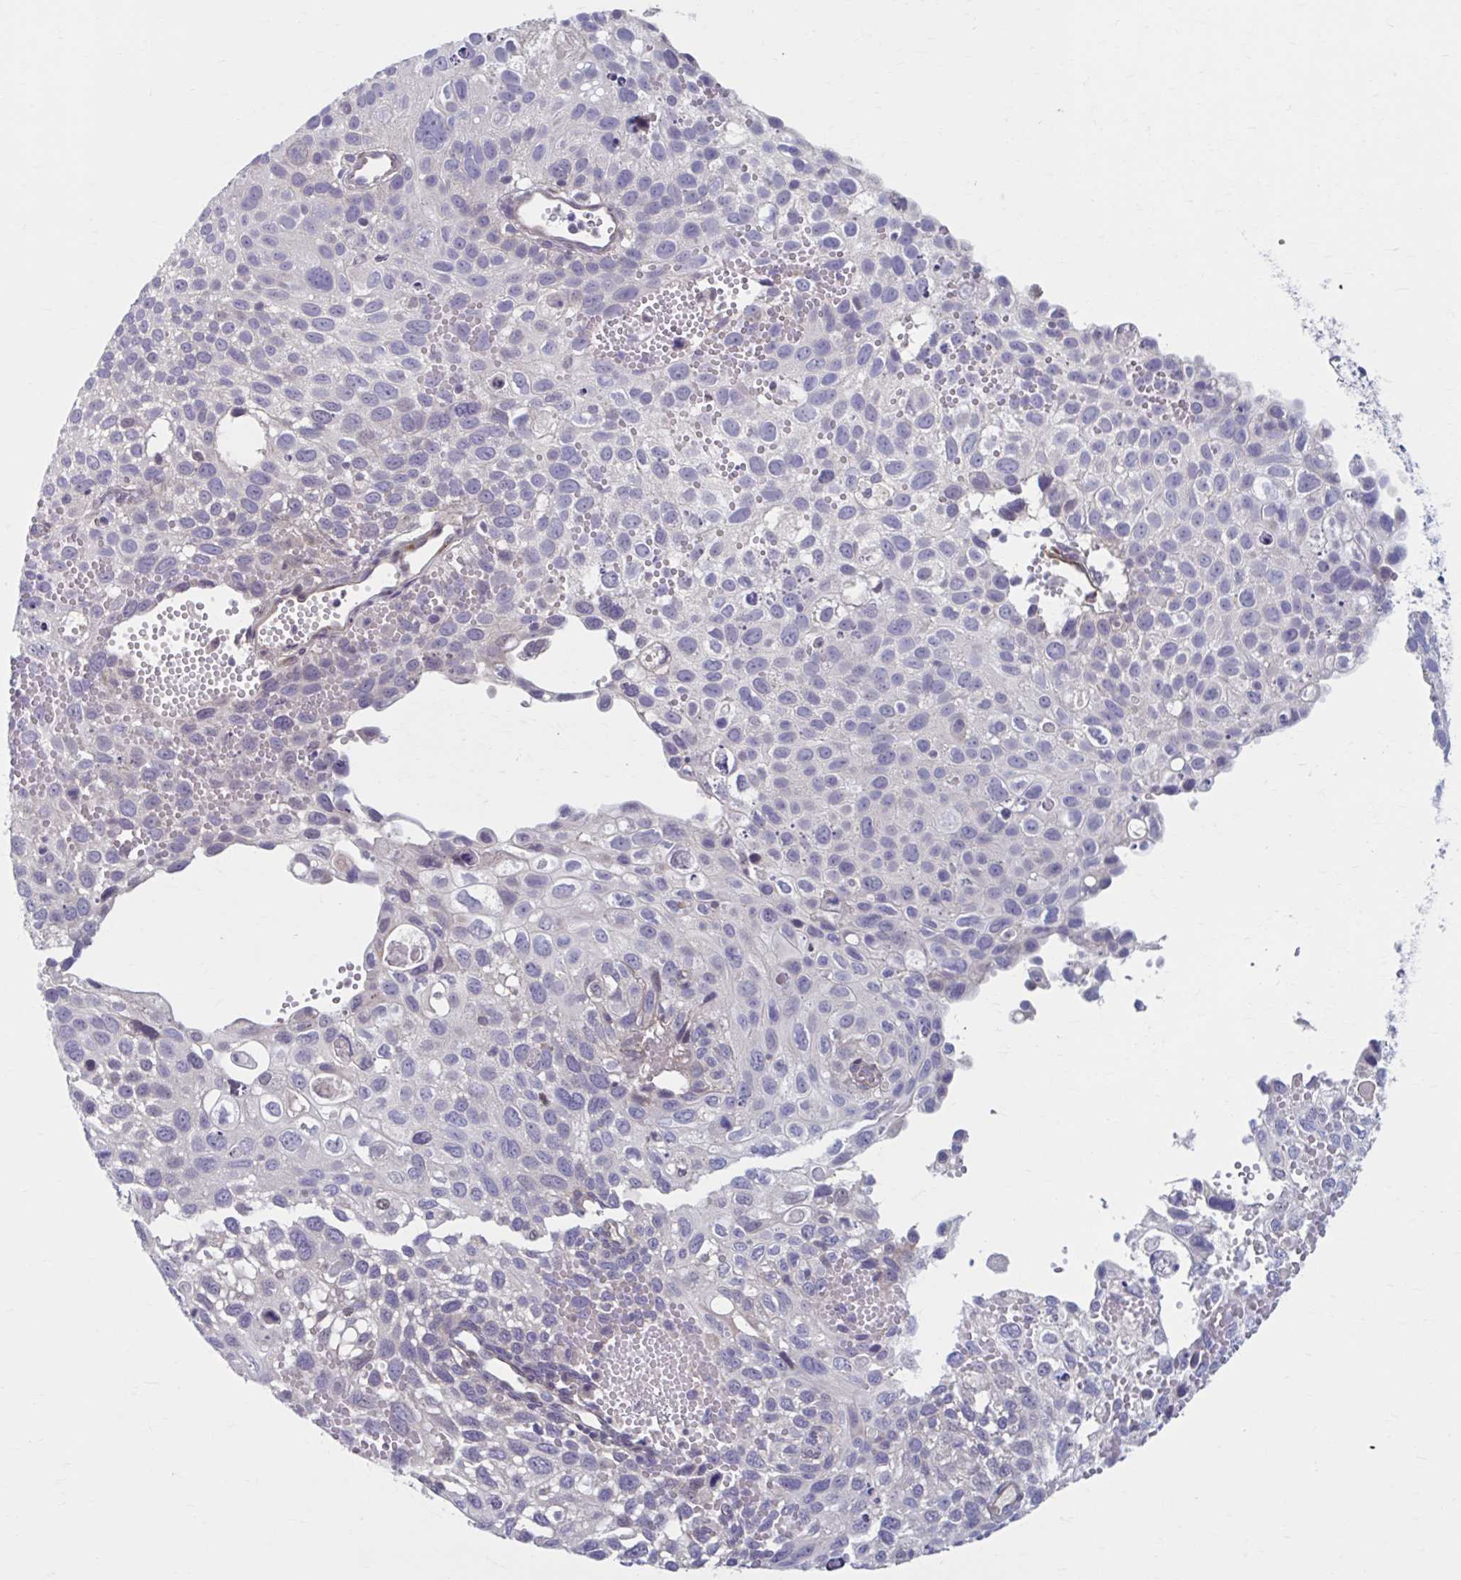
{"staining": {"intensity": "negative", "quantity": "none", "location": "none"}, "tissue": "cervical cancer", "cell_type": "Tumor cells", "image_type": "cancer", "snomed": [{"axis": "morphology", "description": "Squamous cell carcinoma, NOS"}, {"axis": "topography", "description": "Cervix"}], "caption": "Micrograph shows no protein expression in tumor cells of cervical squamous cell carcinoma tissue.", "gene": "CHST3", "patient": {"sex": "female", "age": 70}}